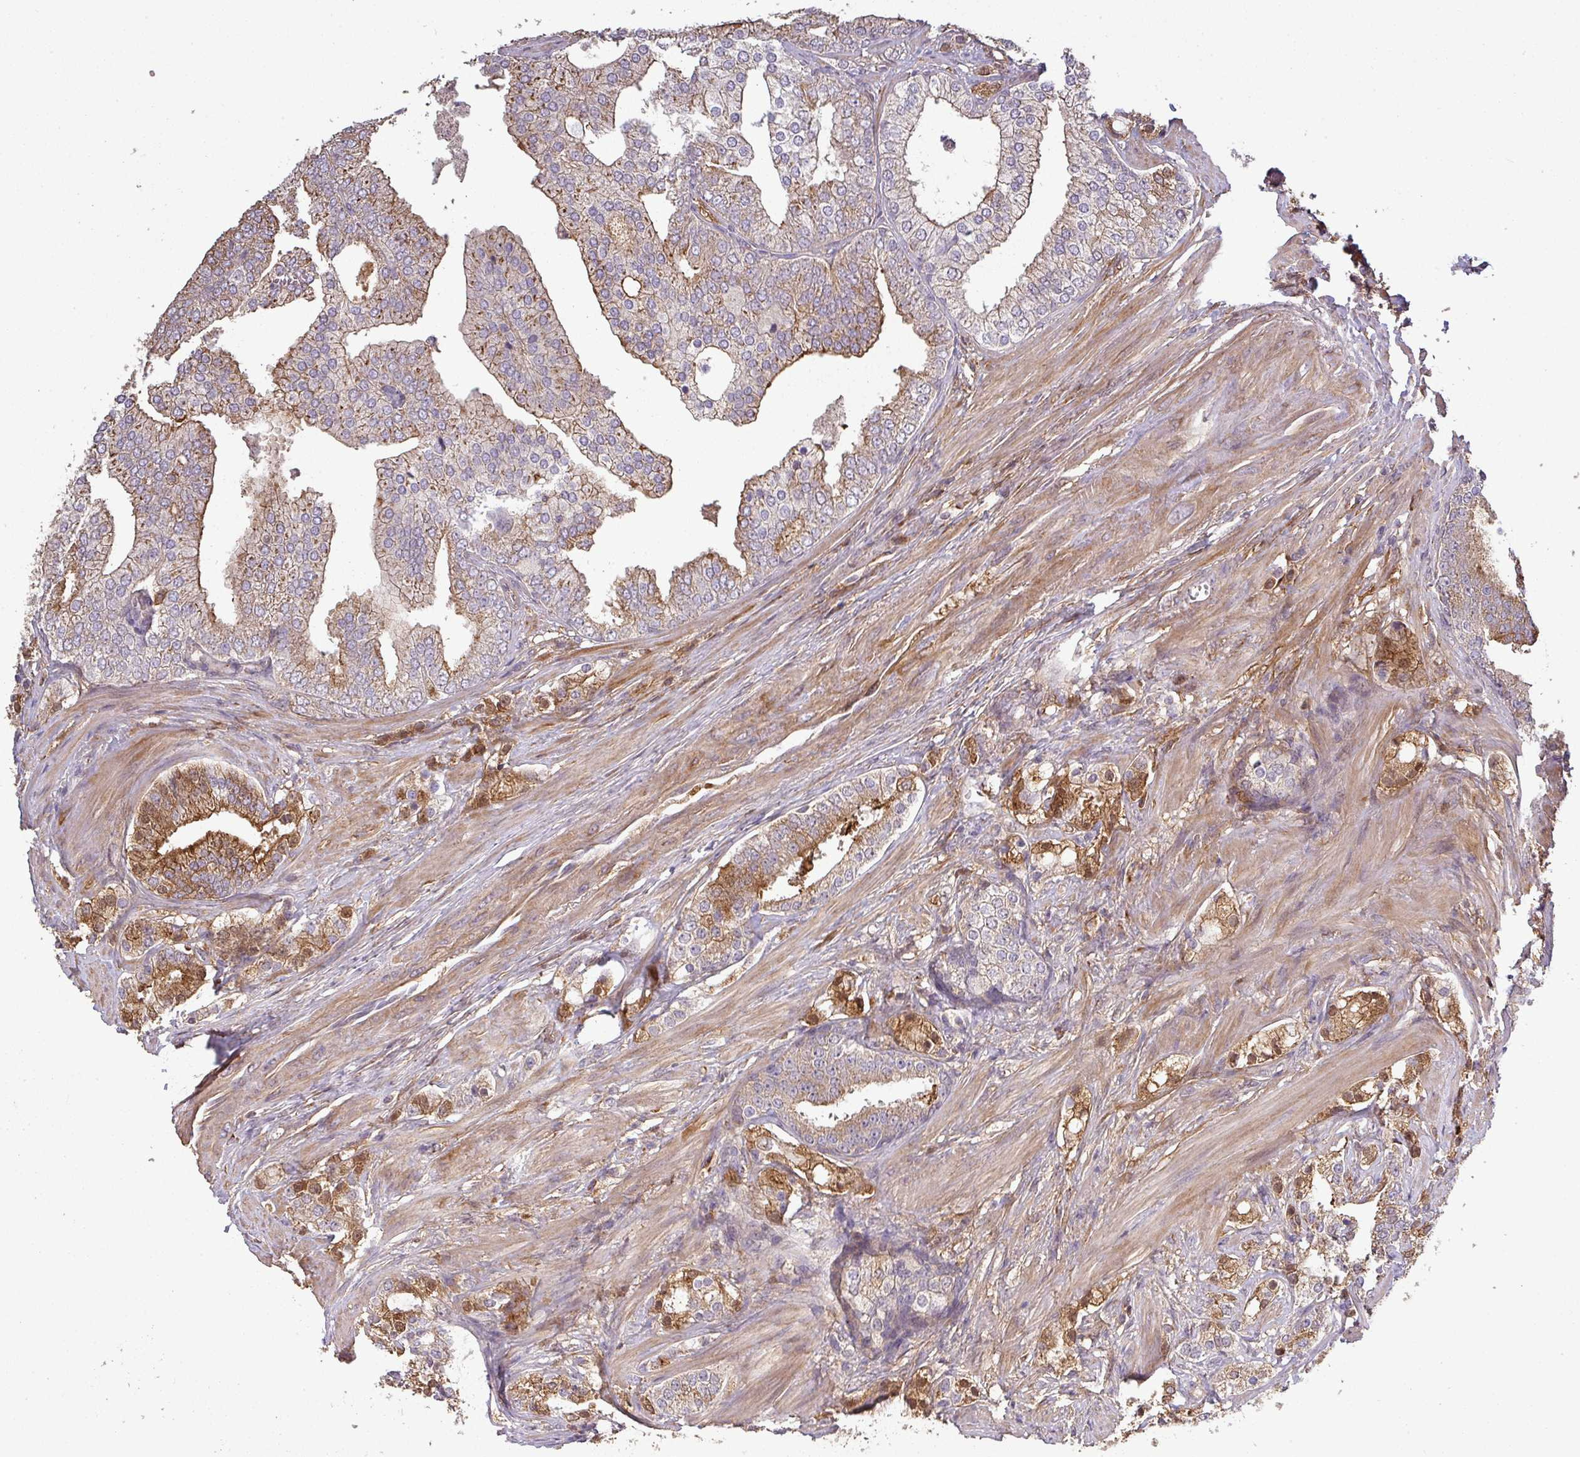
{"staining": {"intensity": "moderate", "quantity": "<25%", "location": "cytoplasmic/membranous"}, "tissue": "prostate cancer", "cell_type": "Tumor cells", "image_type": "cancer", "snomed": [{"axis": "morphology", "description": "Adenocarcinoma, High grade"}, {"axis": "topography", "description": "Prostate"}], "caption": "IHC (DAB (3,3'-diaminobenzidine)) staining of human prostate cancer exhibits moderate cytoplasmic/membranous protein expression in approximately <25% of tumor cells.", "gene": "ISLR", "patient": {"sex": "male", "age": 50}}